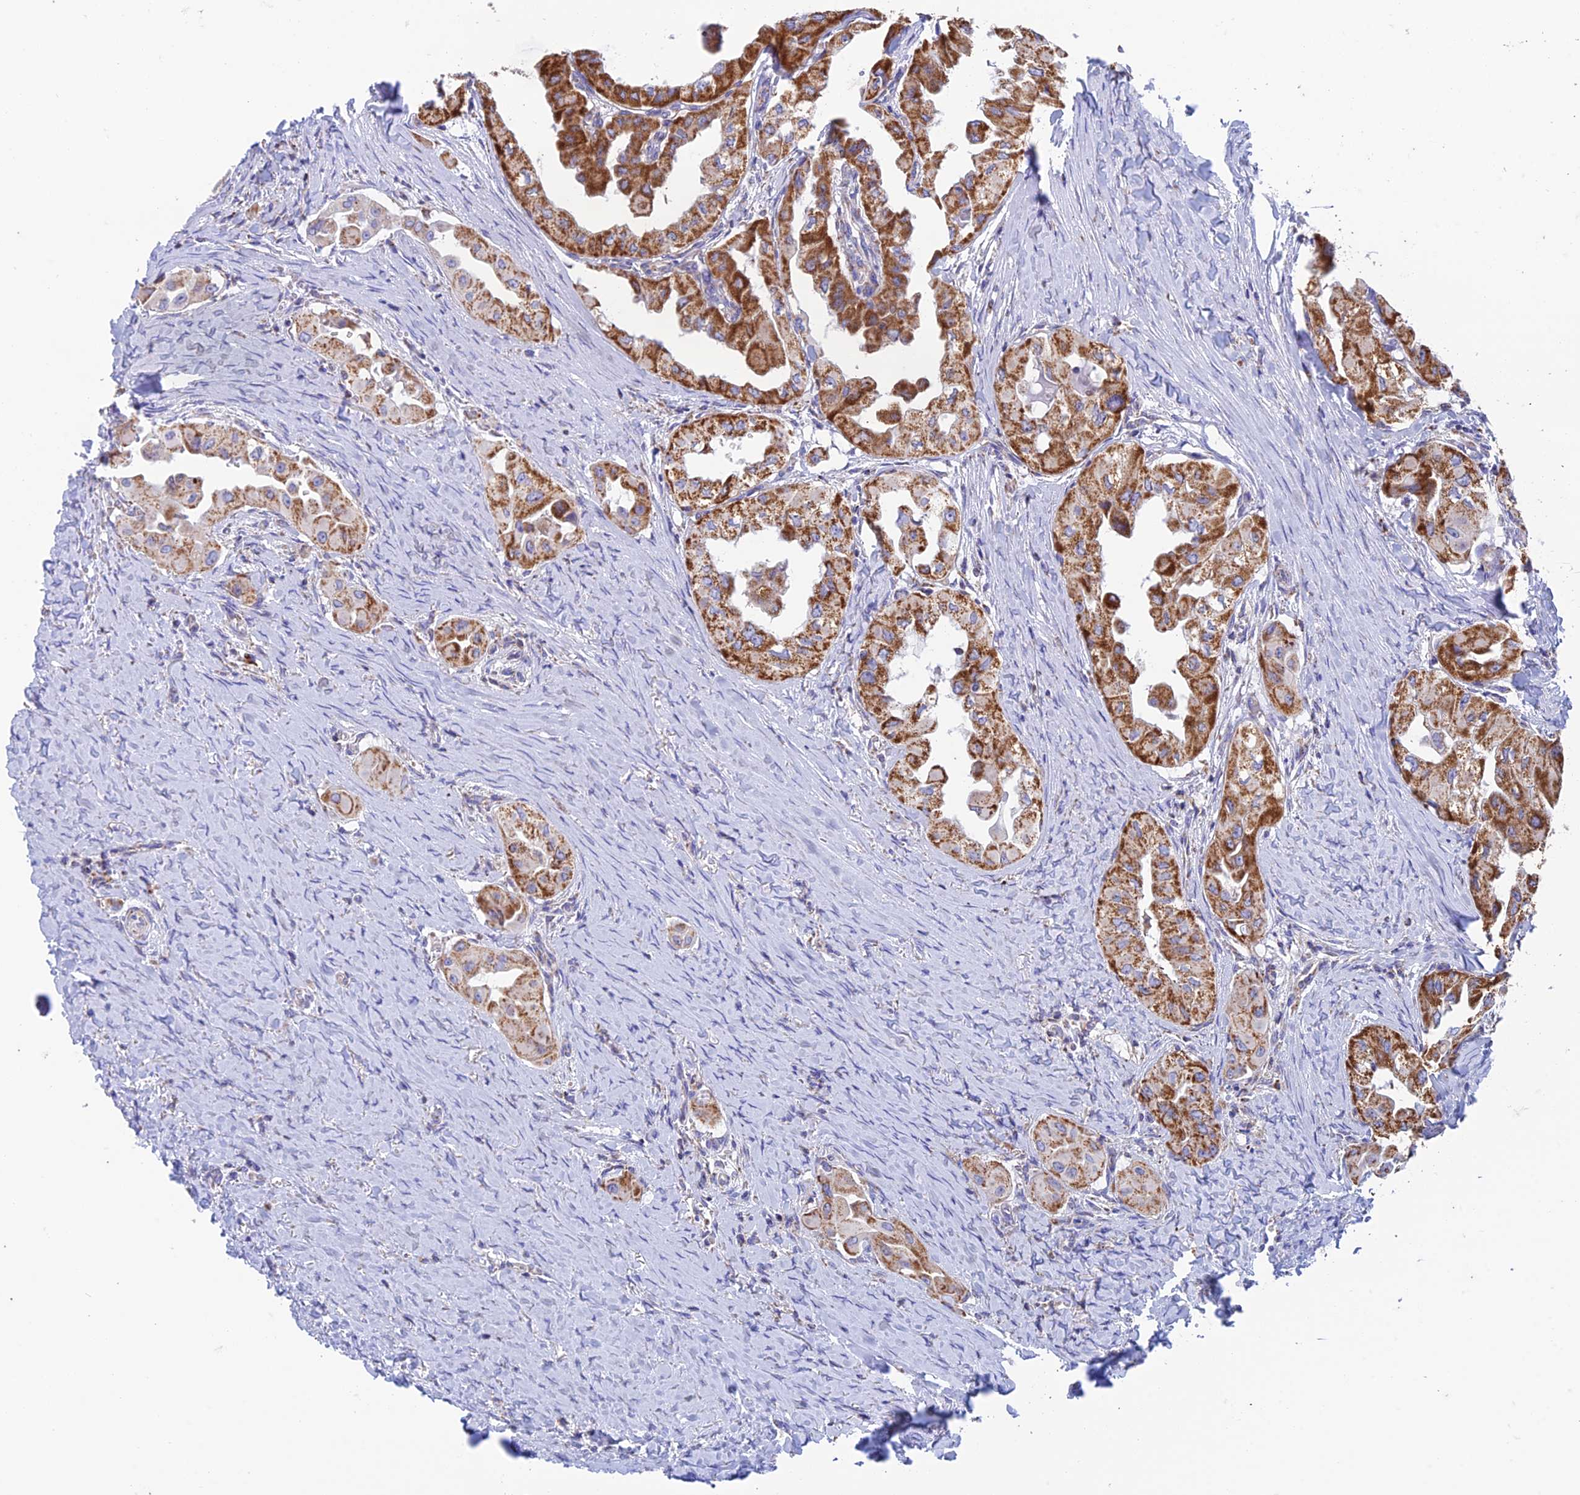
{"staining": {"intensity": "strong", "quantity": ">75%", "location": "cytoplasmic/membranous"}, "tissue": "thyroid cancer", "cell_type": "Tumor cells", "image_type": "cancer", "snomed": [{"axis": "morphology", "description": "Papillary adenocarcinoma, NOS"}, {"axis": "topography", "description": "Thyroid gland"}], "caption": "DAB (3,3'-diaminobenzidine) immunohistochemical staining of thyroid cancer displays strong cytoplasmic/membranous protein expression in about >75% of tumor cells.", "gene": "ZNF181", "patient": {"sex": "female", "age": 59}}